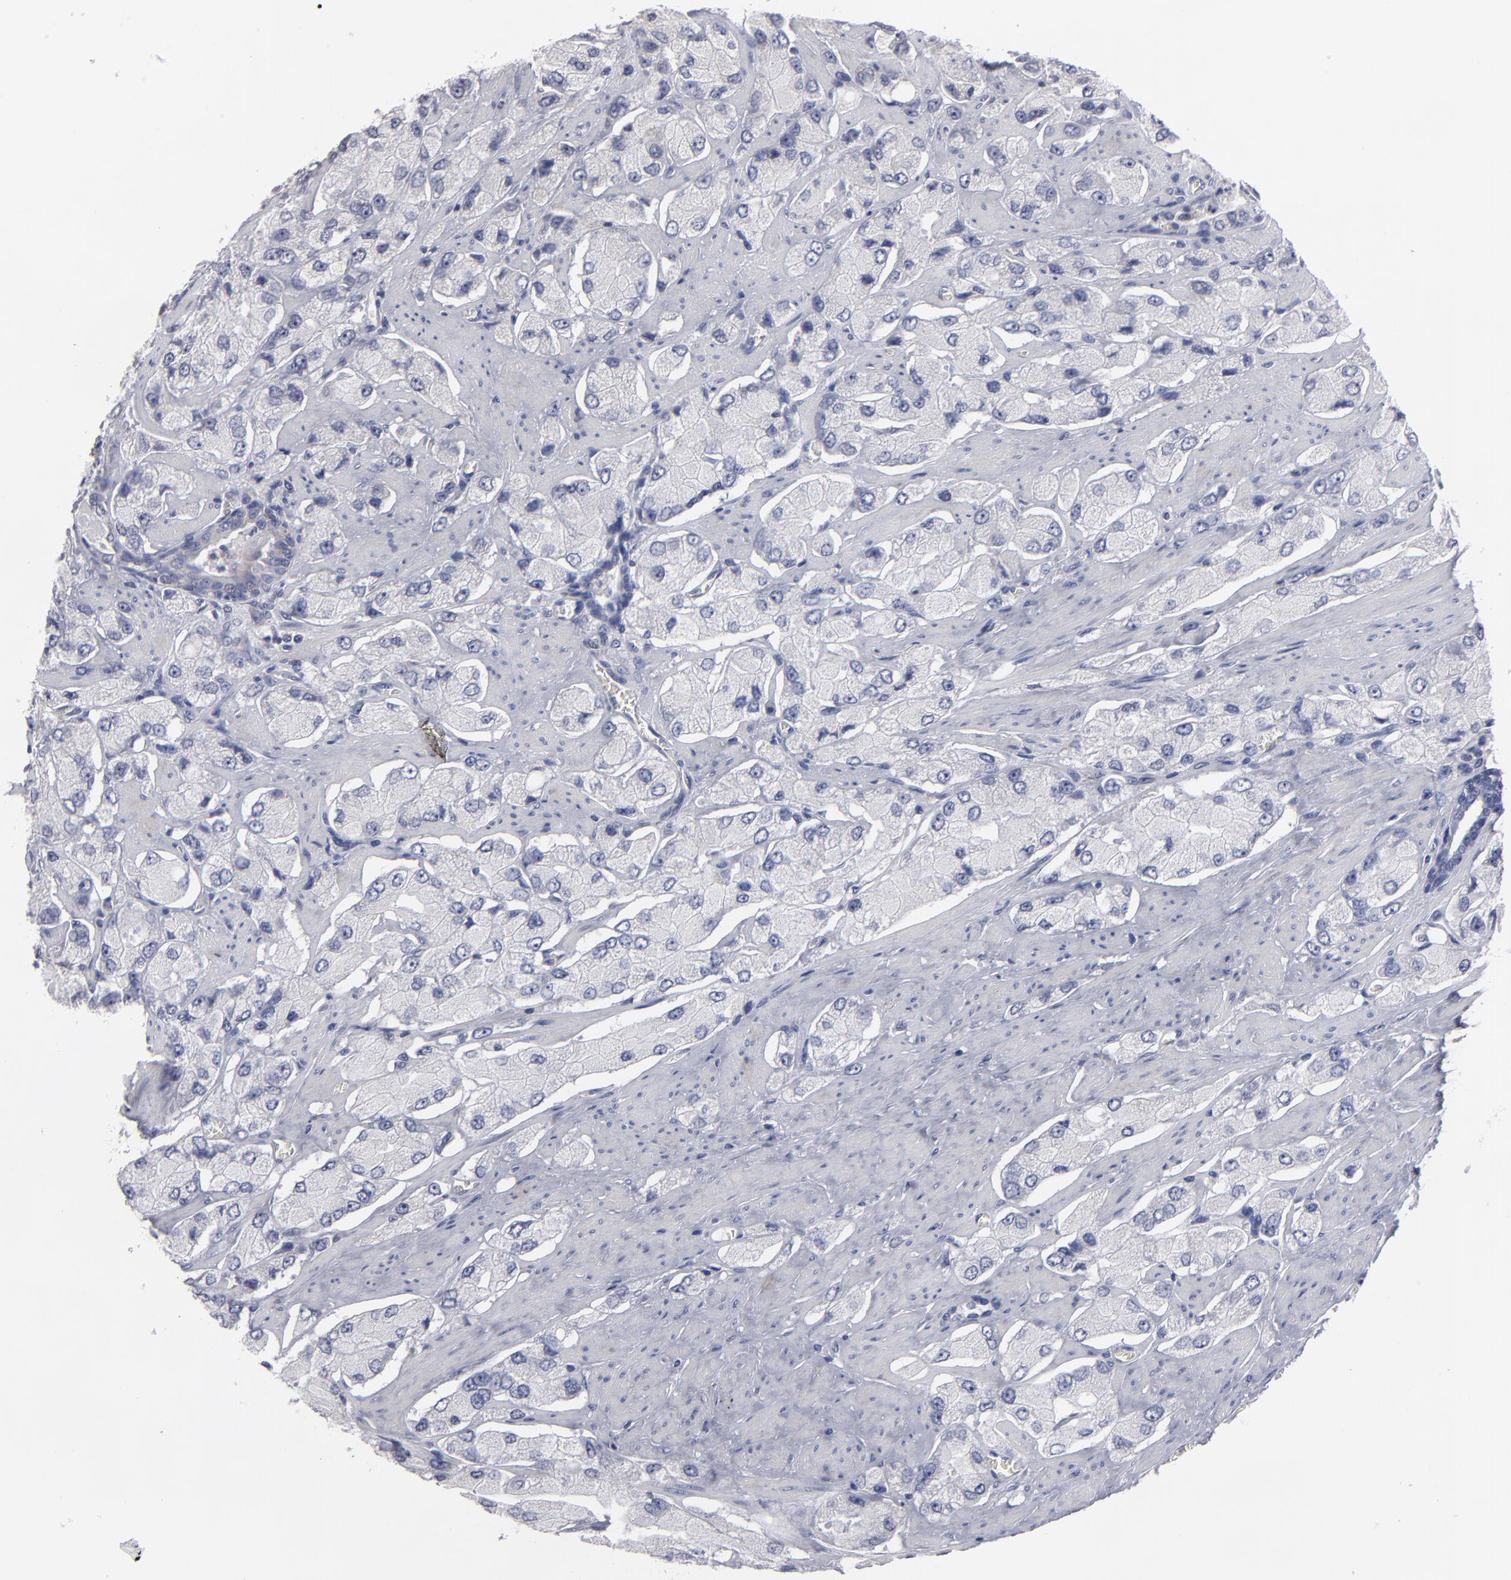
{"staining": {"intensity": "negative", "quantity": "none", "location": "none"}, "tissue": "prostate cancer", "cell_type": "Tumor cells", "image_type": "cancer", "snomed": [{"axis": "morphology", "description": "Adenocarcinoma, High grade"}, {"axis": "topography", "description": "Prostate"}], "caption": "There is no significant staining in tumor cells of prostate cancer.", "gene": "CCDC80", "patient": {"sex": "male", "age": 58}}